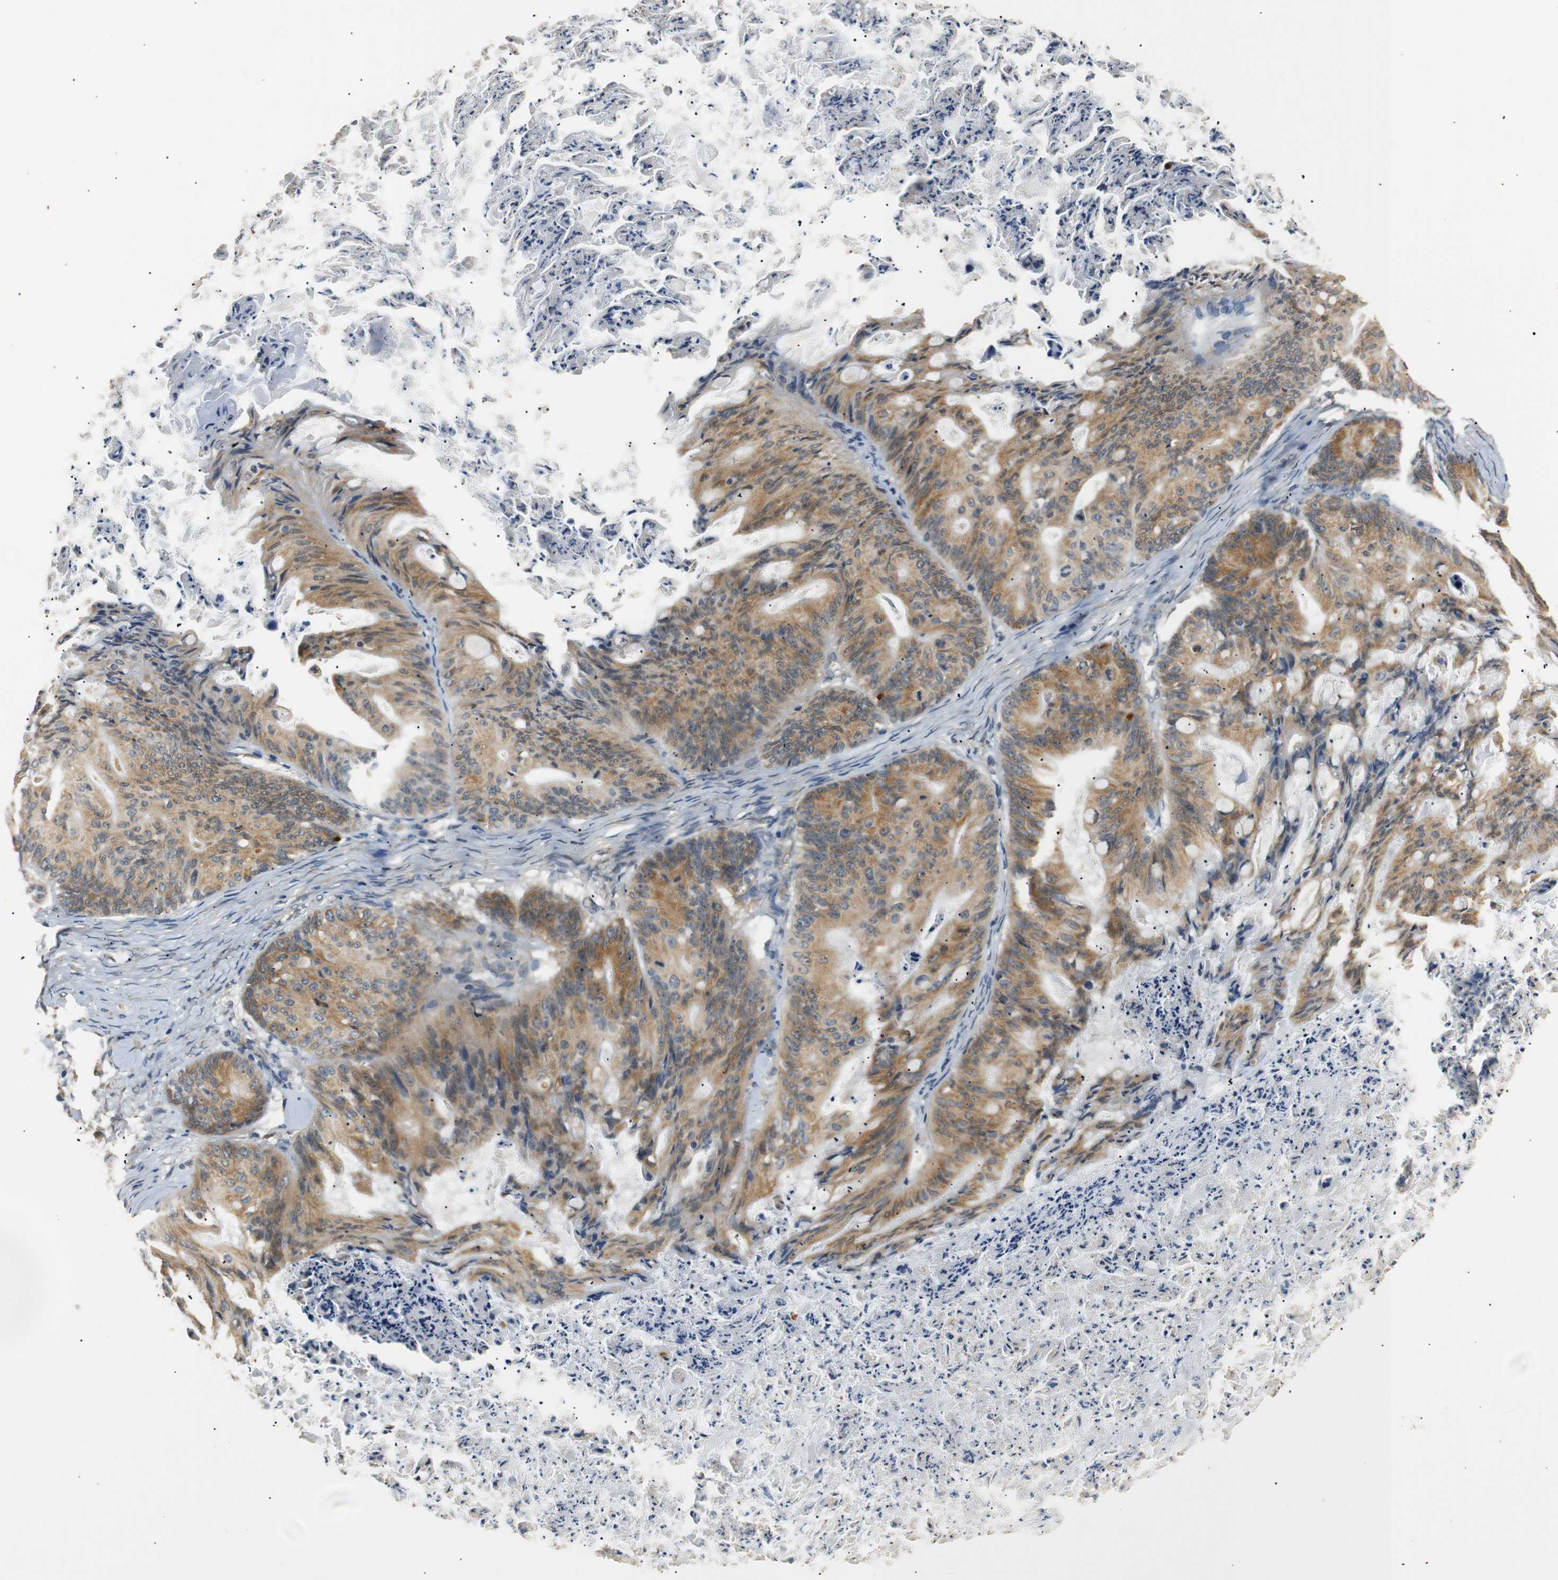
{"staining": {"intensity": "moderate", "quantity": ">75%", "location": "cytoplasmic/membranous"}, "tissue": "ovarian cancer", "cell_type": "Tumor cells", "image_type": "cancer", "snomed": [{"axis": "morphology", "description": "Cystadenocarcinoma, mucinous, NOS"}, {"axis": "topography", "description": "Ovary"}], "caption": "Mucinous cystadenocarcinoma (ovarian) stained for a protein (brown) shows moderate cytoplasmic/membranous positive staining in about >75% of tumor cells.", "gene": "TMED2", "patient": {"sex": "female", "age": 36}}